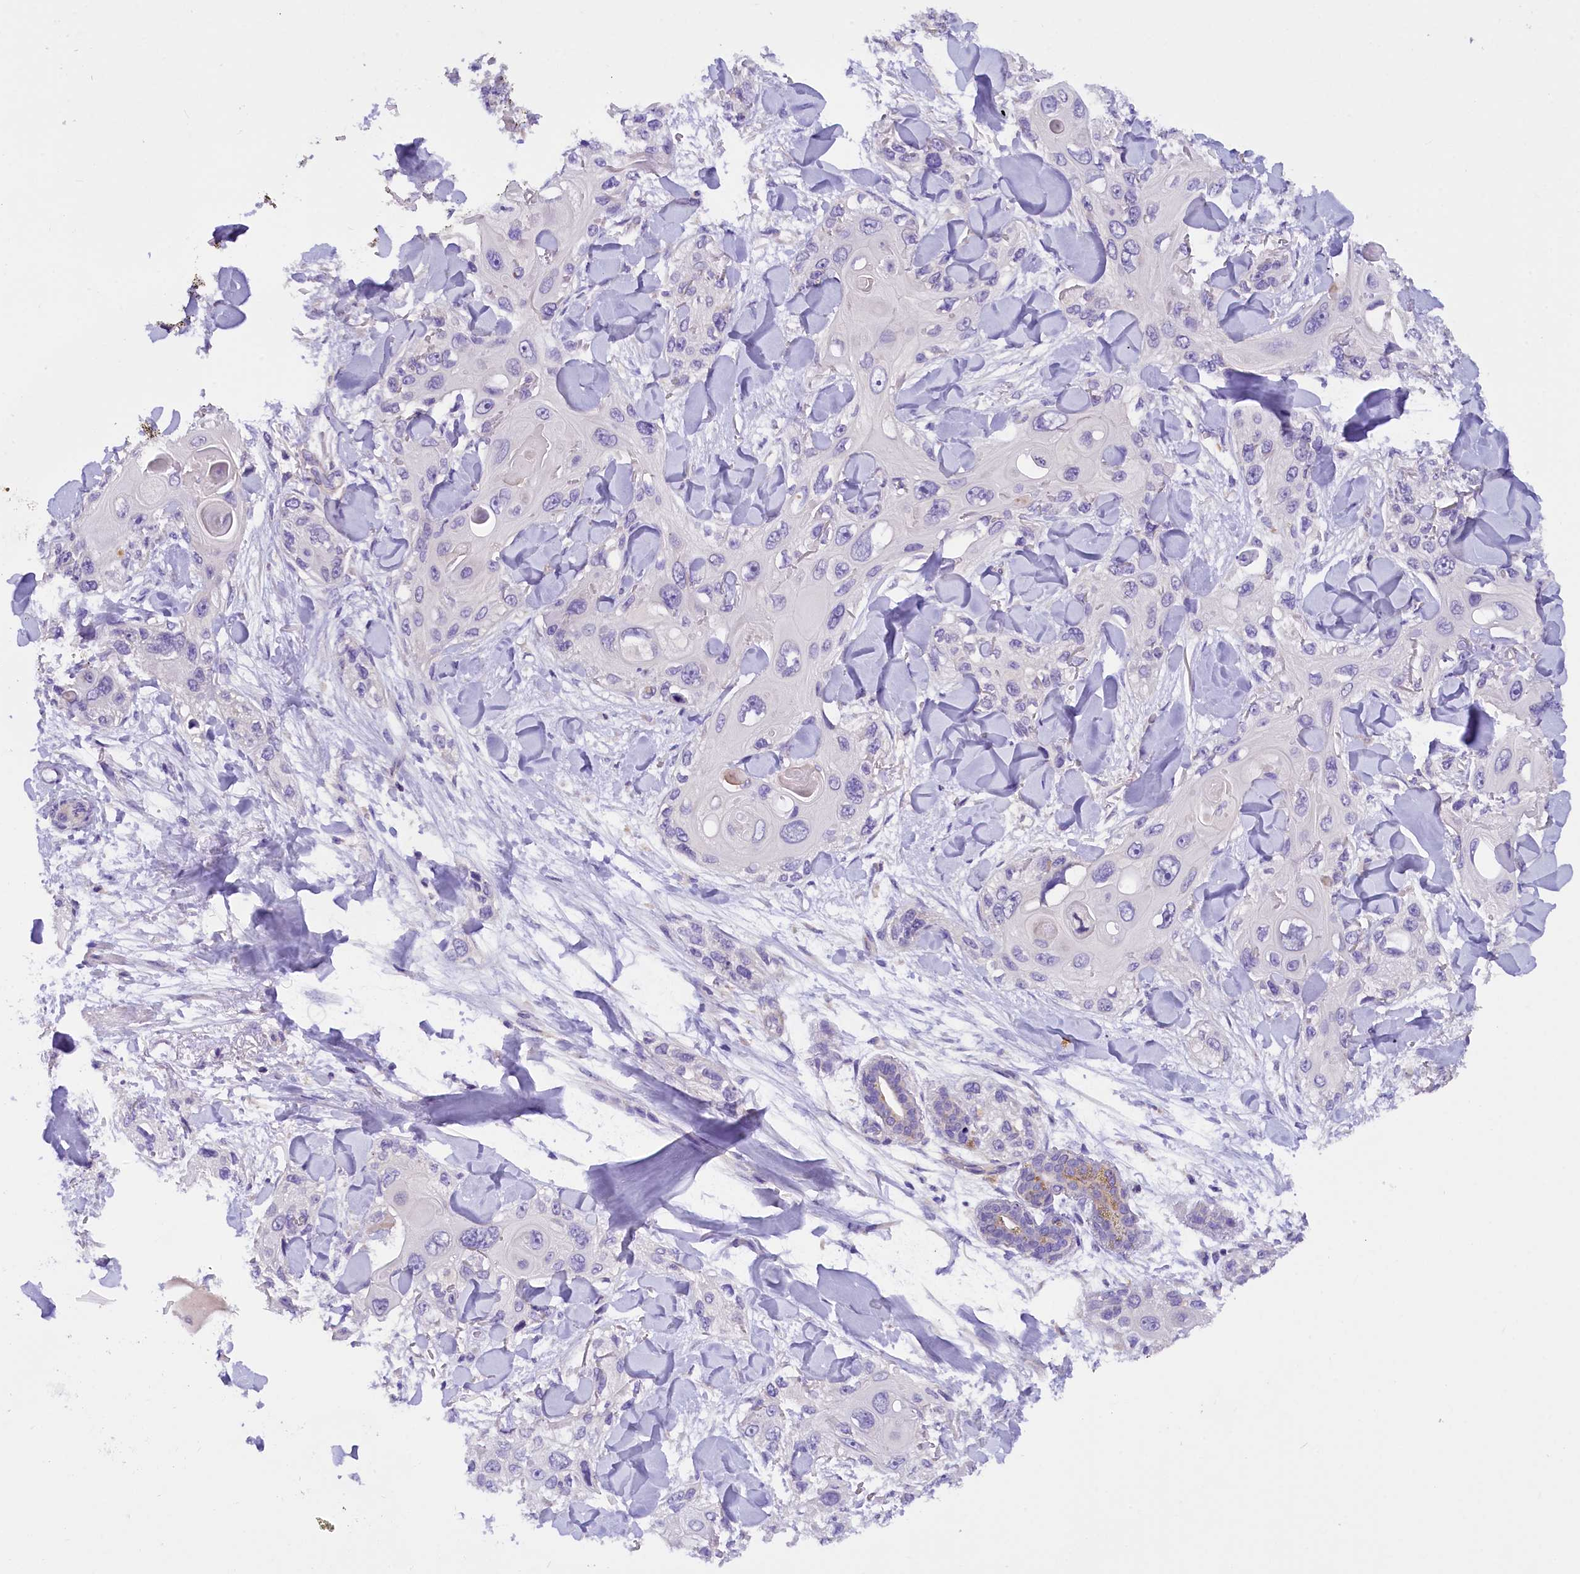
{"staining": {"intensity": "negative", "quantity": "none", "location": "none"}, "tissue": "skin cancer", "cell_type": "Tumor cells", "image_type": "cancer", "snomed": [{"axis": "morphology", "description": "Normal tissue, NOS"}, {"axis": "morphology", "description": "Squamous cell carcinoma, NOS"}, {"axis": "topography", "description": "Skin"}], "caption": "A high-resolution image shows IHC staining of skin cancer, which demonstrates no significant staining in tumor cells.", "gene": "AP3B2", "patient": {"sex": "male", "age": 72}}